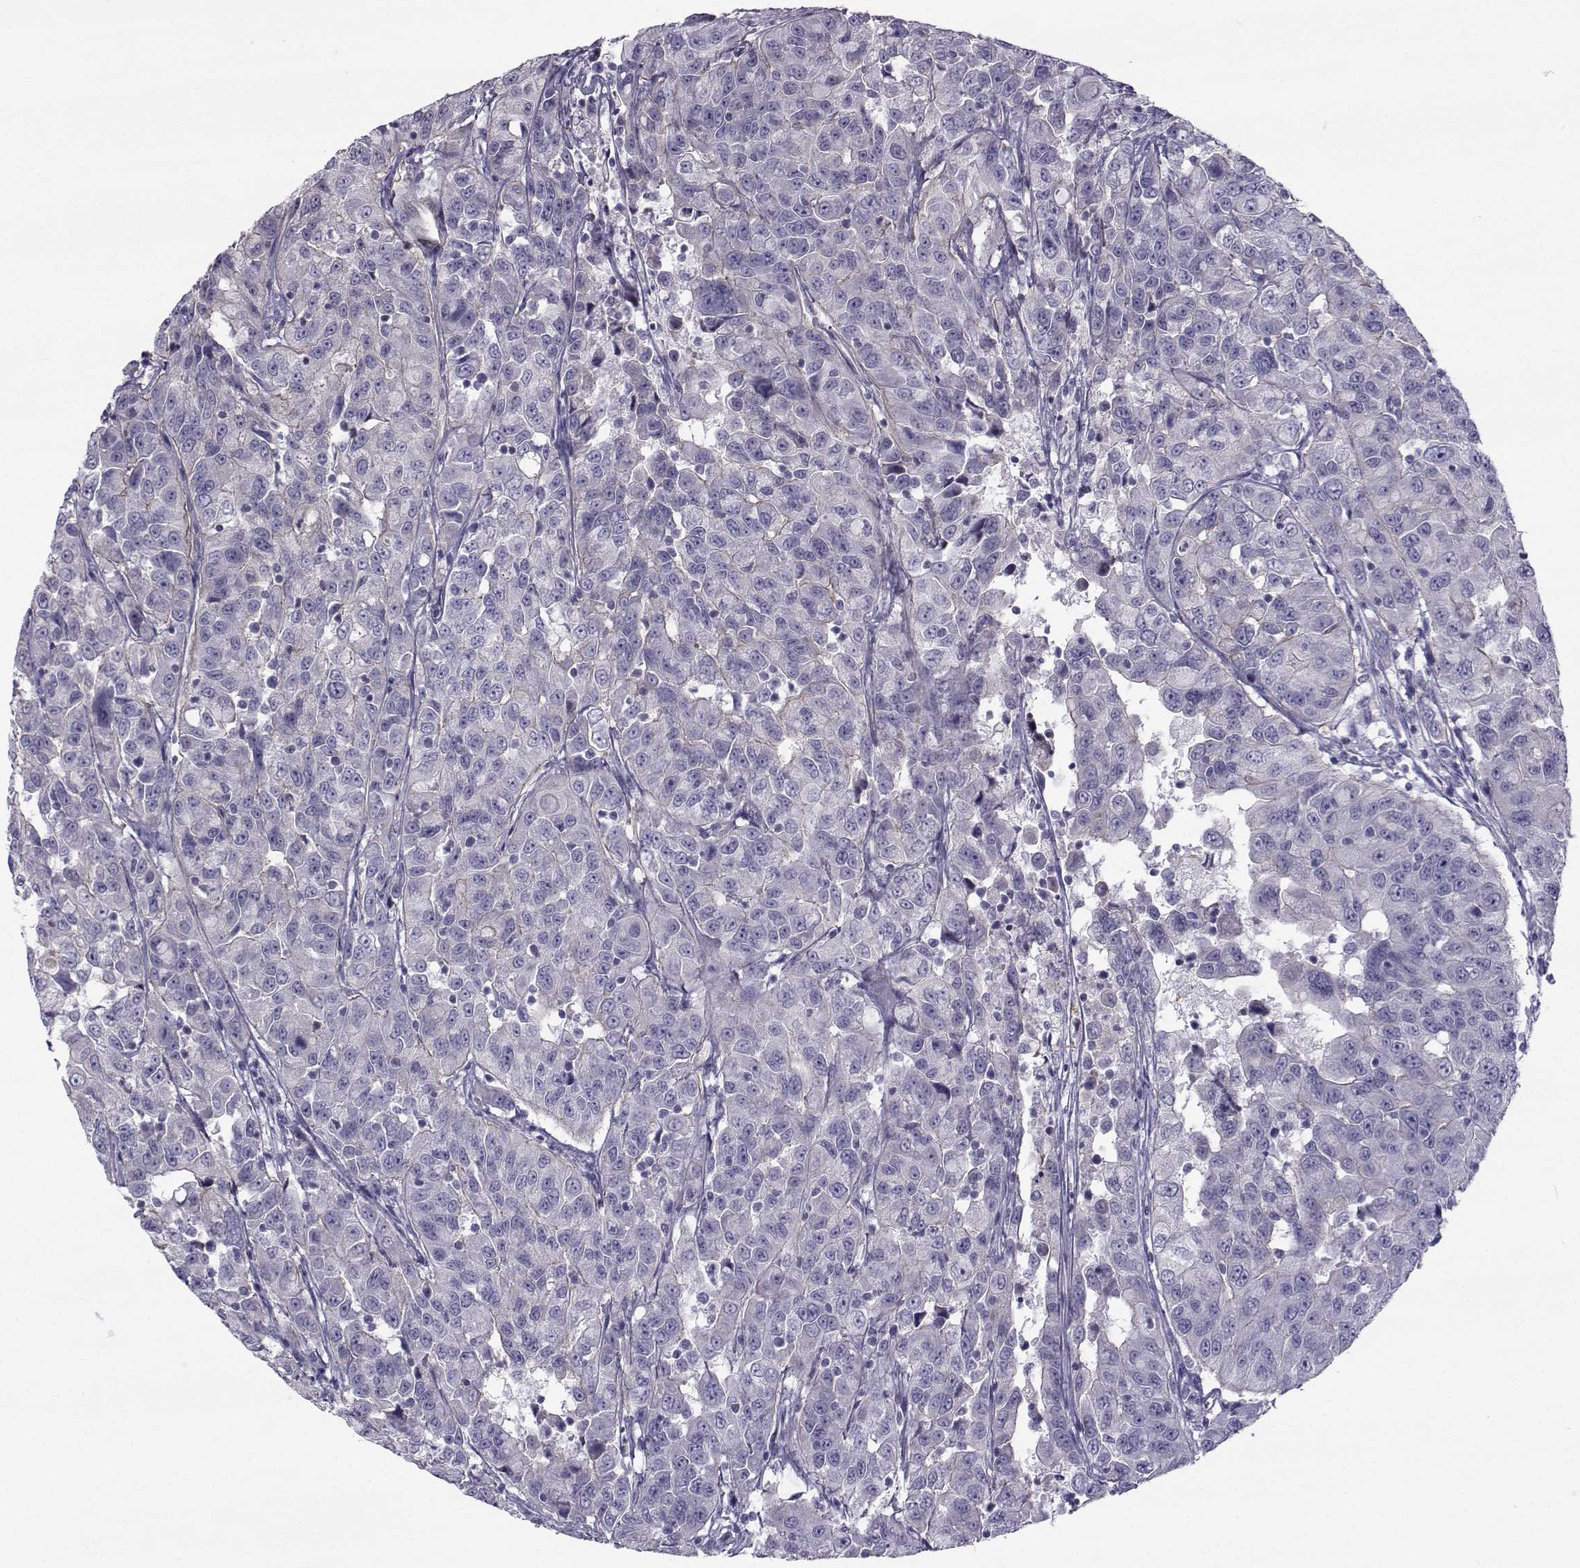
{"staining": {"intensity": "weak", "quantity": "<25%", "location": "cytoplasmic/membranous"}, "tissue": "urothelial cancer", "cell_type": "Tumor cells", "image_type": "cancer", "snomed": [{"axis": "morphology", "description": "Urothelial carcinoma, NOS"}, {"axis": "morphology", "description": "Urothelial carcinoma, High grade"}, {"axis": "topography", "description": "Urinary bladder"}], "caption": "Tumor cells show no significant staining in urothelial cancer. (Brightfield microscopy of DAB IHC at high magnification).", "gene": "QPCT", "patient": {"sex": "female", "age": 73}}